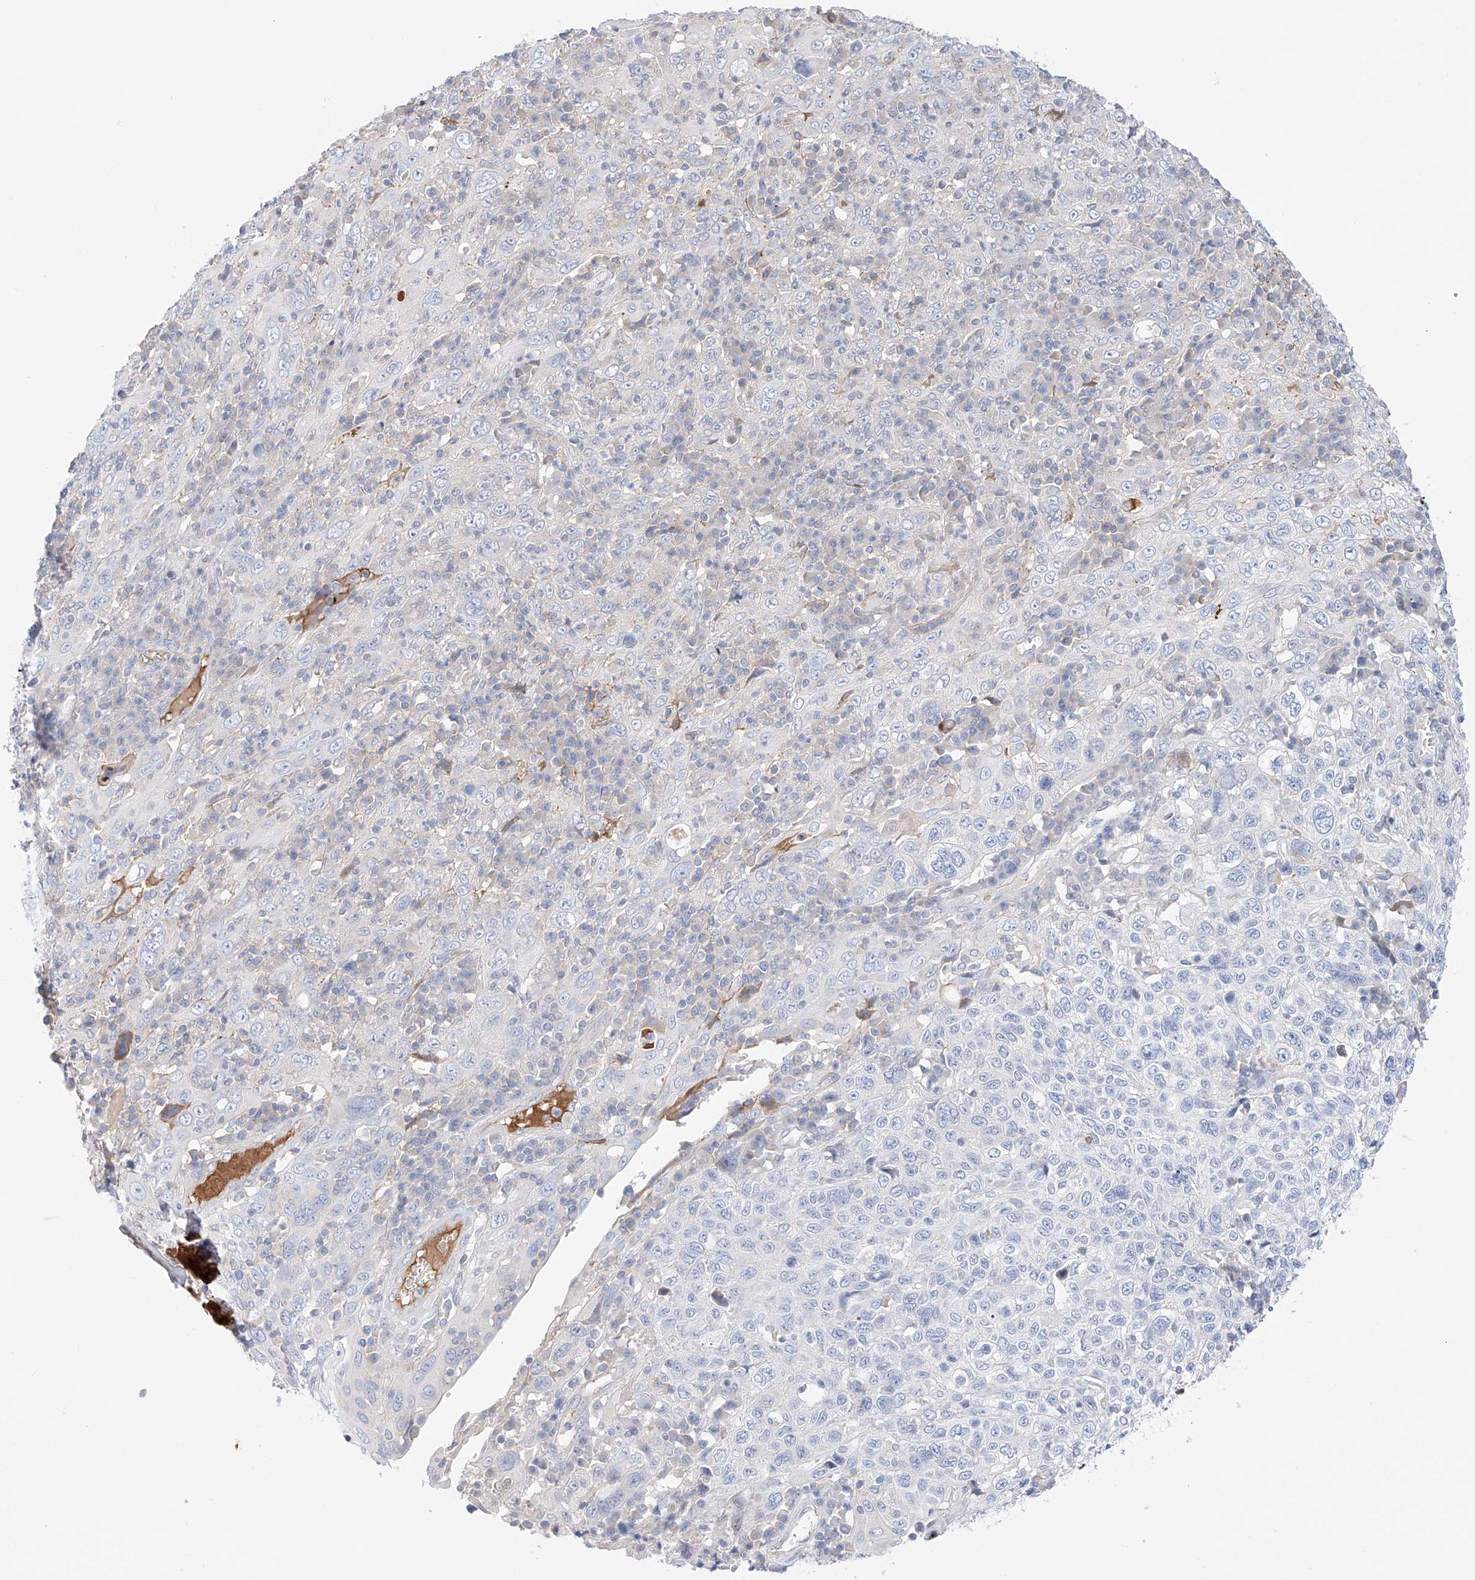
{"staining": {"intensity": "negative", "quantity": "none", "location": "none"}, "tissue": "cervical cancer", "cell_type": "Tumor cells", "image_type": "cancer", "snomed": [{"axis": "morphology", "description": "Squamous cell carcinoma, NOS"}, {"axis": "topography", "description": "Cervix"}], "caption": "Protein analysis of cervical squamous cell carcinoma demonstrates no significant expression in tumor cells.", "gene": "PGGT1B", "patient": {"sex": "female", "age": 46}}